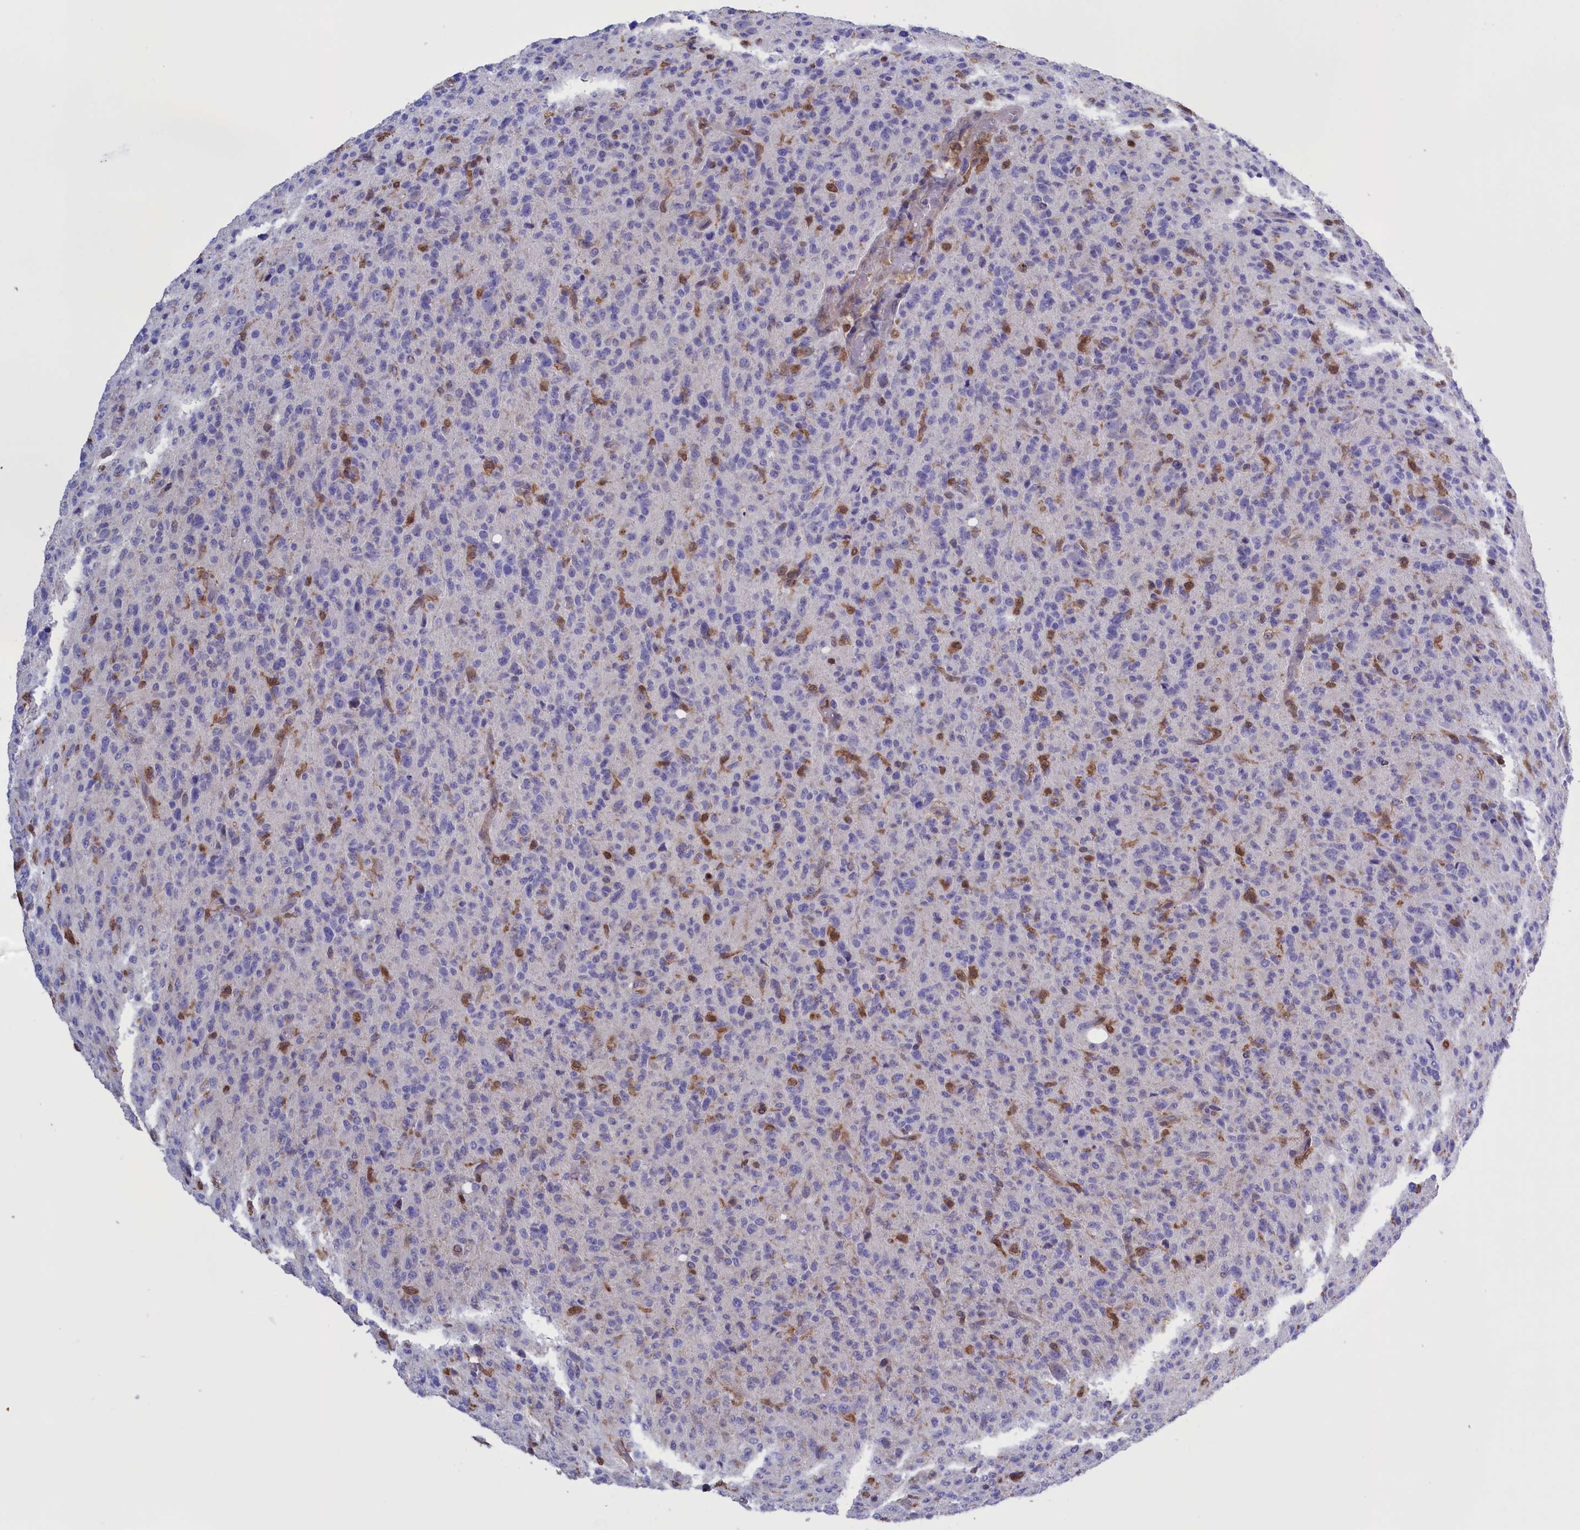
{"staining": {"intensity": "negative", "quantity": "none", "location": "none"}, "tissue": "glioma", "cell_type": "Tumor cells", "image_type": "cancer", "snomed": [{"axis": "morphology", "description": "Glioma, malignant, High grade"}, {"axis": "topography", "description": "Brain"}], "caption": "Human high-grade glioma (malignant) stained for a protein using immunohistochemistry shows no positivity in tumor cells.", "gene": "ARHGAP18", "patient": {"sex": "female", "age": 57}}